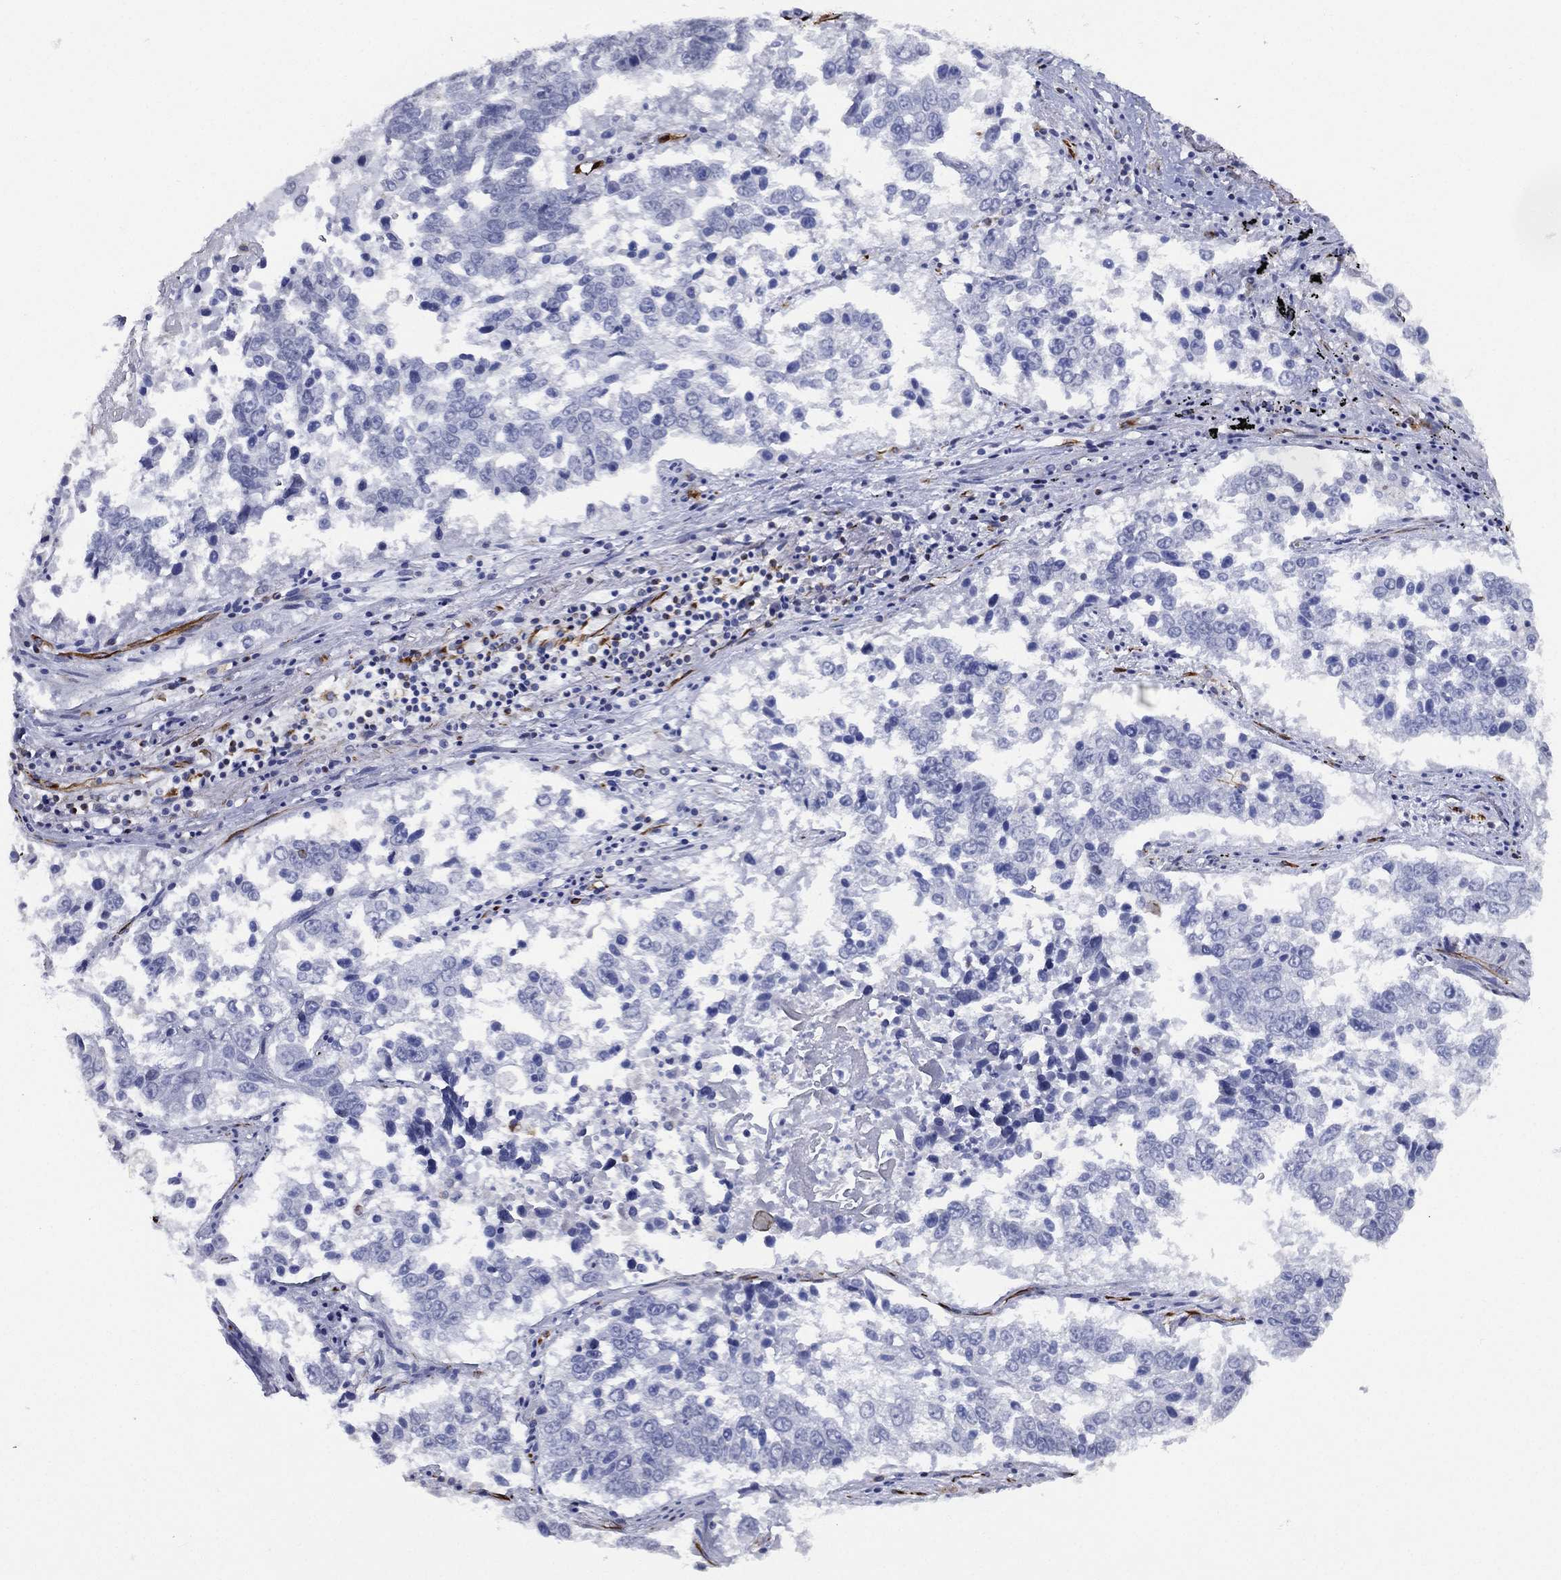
{"staining": {"intensity": "negative", "quantity": "none", "location": "none"}, "tissue": "lung cancer", "cell_type": "Tumor cells", "image_type": "cancer", "snomed": [{"axis": "morphology", "description": "Squamous cell carcinoma, NOS"}, {"axis": "topography", "description": "Lung"}], "caption": "Lung cancer stained for a protein using immunohistochemistry (IHC) reveals no positivity tumor cells.", "gene": "MAS1", "patient": {"sex": "male", "age": 82}}